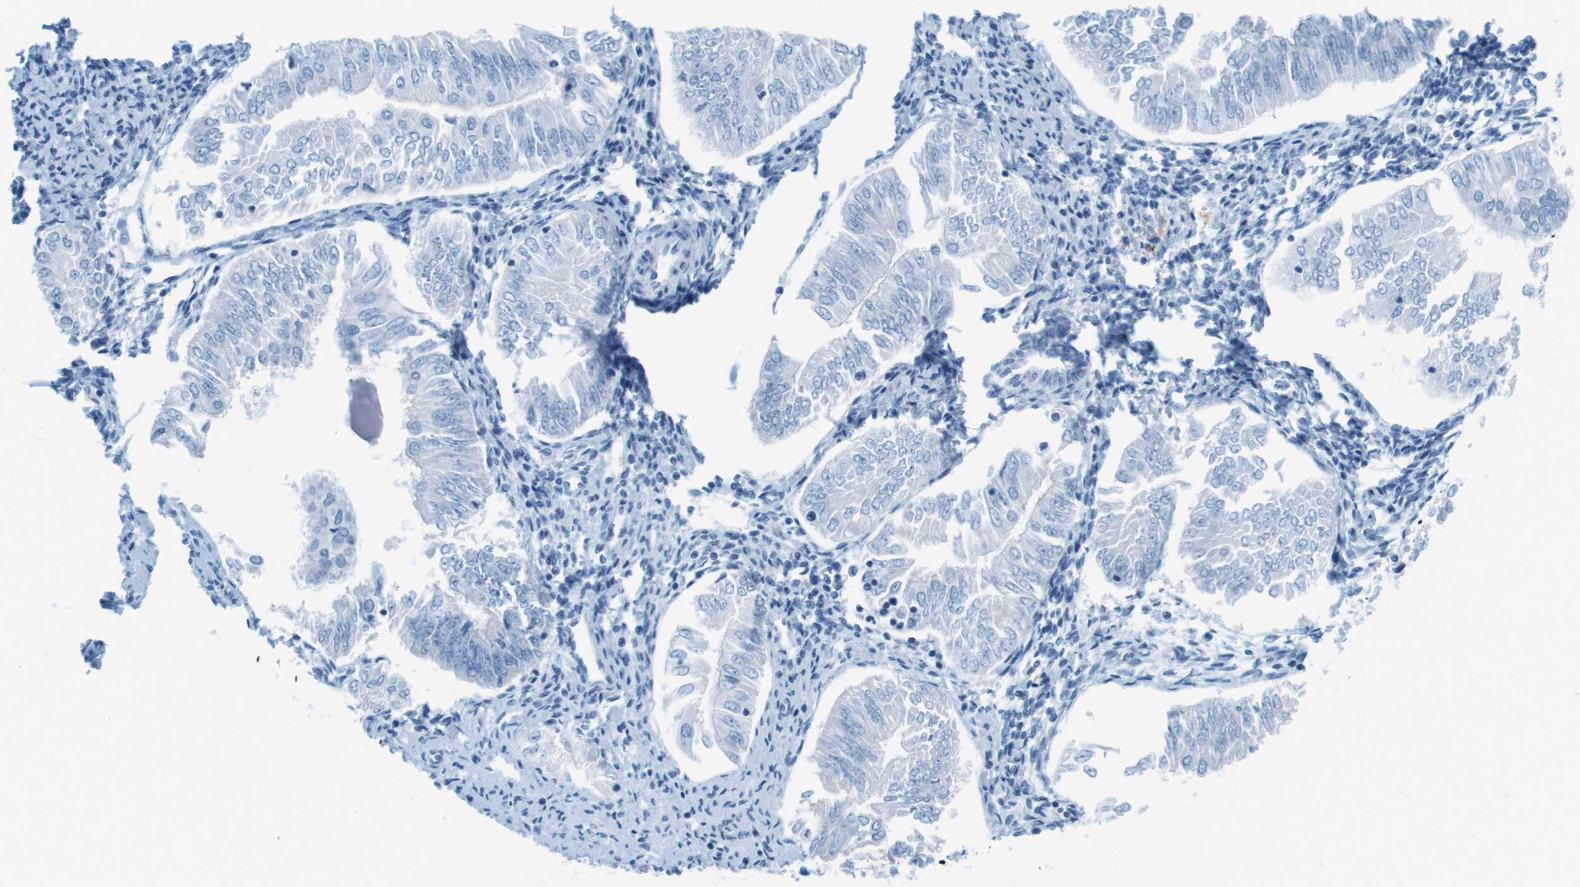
{"staining": {"intensity": "negative", "quantity": "none", "location": "none"}, "tissue": "endometrial cancer", "cell_type": "Tumor cells", "image_type": "cancer", "snomed": [{"axis": "morphology", "description": "Adenocarcinoma, NOS"}, {"axis": "topography", "description": "Endometrium"}], "caption": "Image shows no protein positivity in tumor cells of endometrial cancer tissue.", "gene": "CDHR2", "patient": {"sex": "female", "age": 53}}